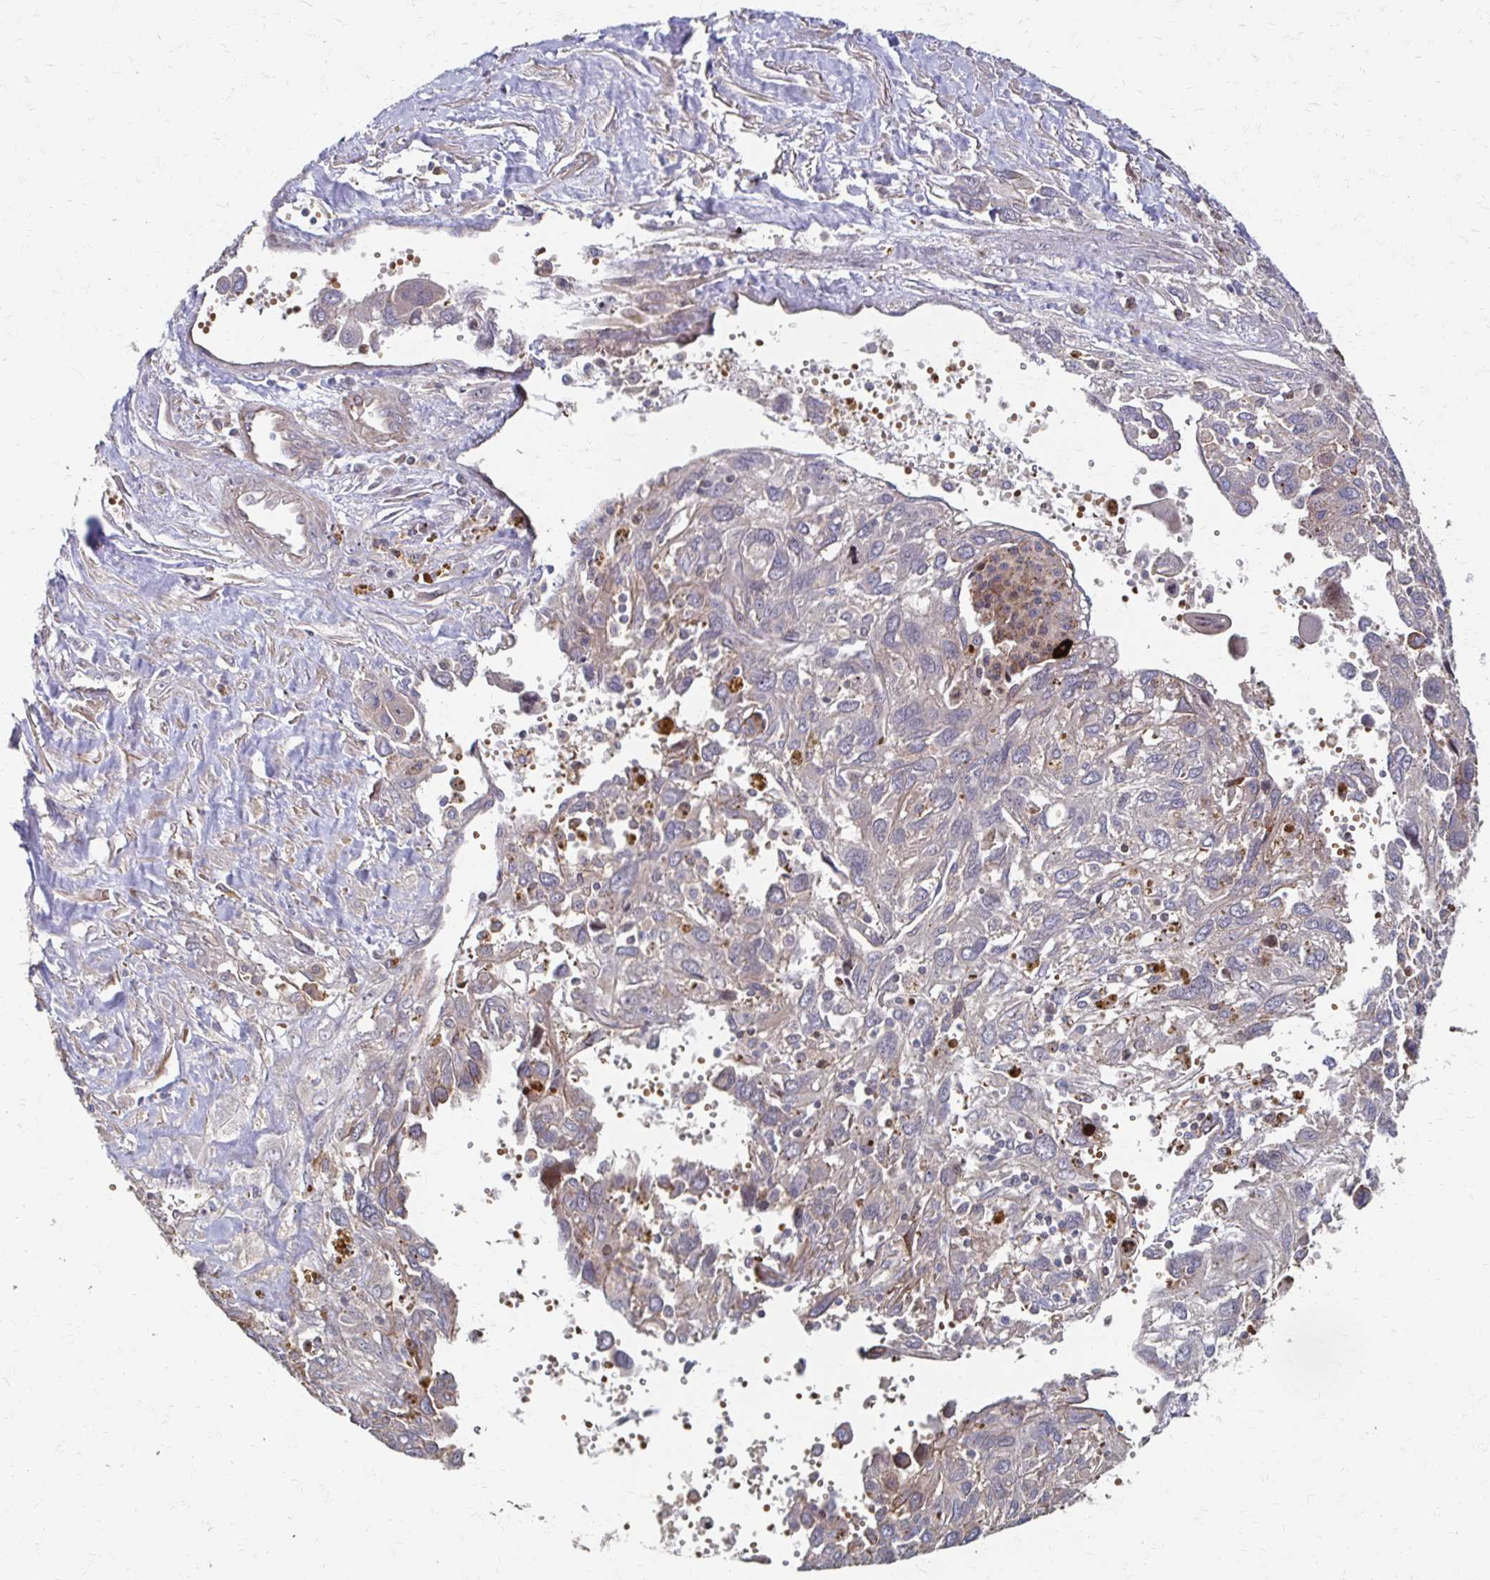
{"staining": {"intensity": "weak", "quantity": "<25%", "location": "cytoplasmic/membranous"}, "tissue": "pancreatic cancer", "cell_type": "Tumor cells", "image_type": "cancer", "snomed": [{"axis": "morphology", "description": "Adenocarcinoma, NOS"}, {"axis": "topography", "description": "Pancreas"}], "caption": "The micrograph displays no significant expression in tumor cells of pancreatic cancer.", "gene": "SKA2", "patient": {"sex": "female", "age": 47}}